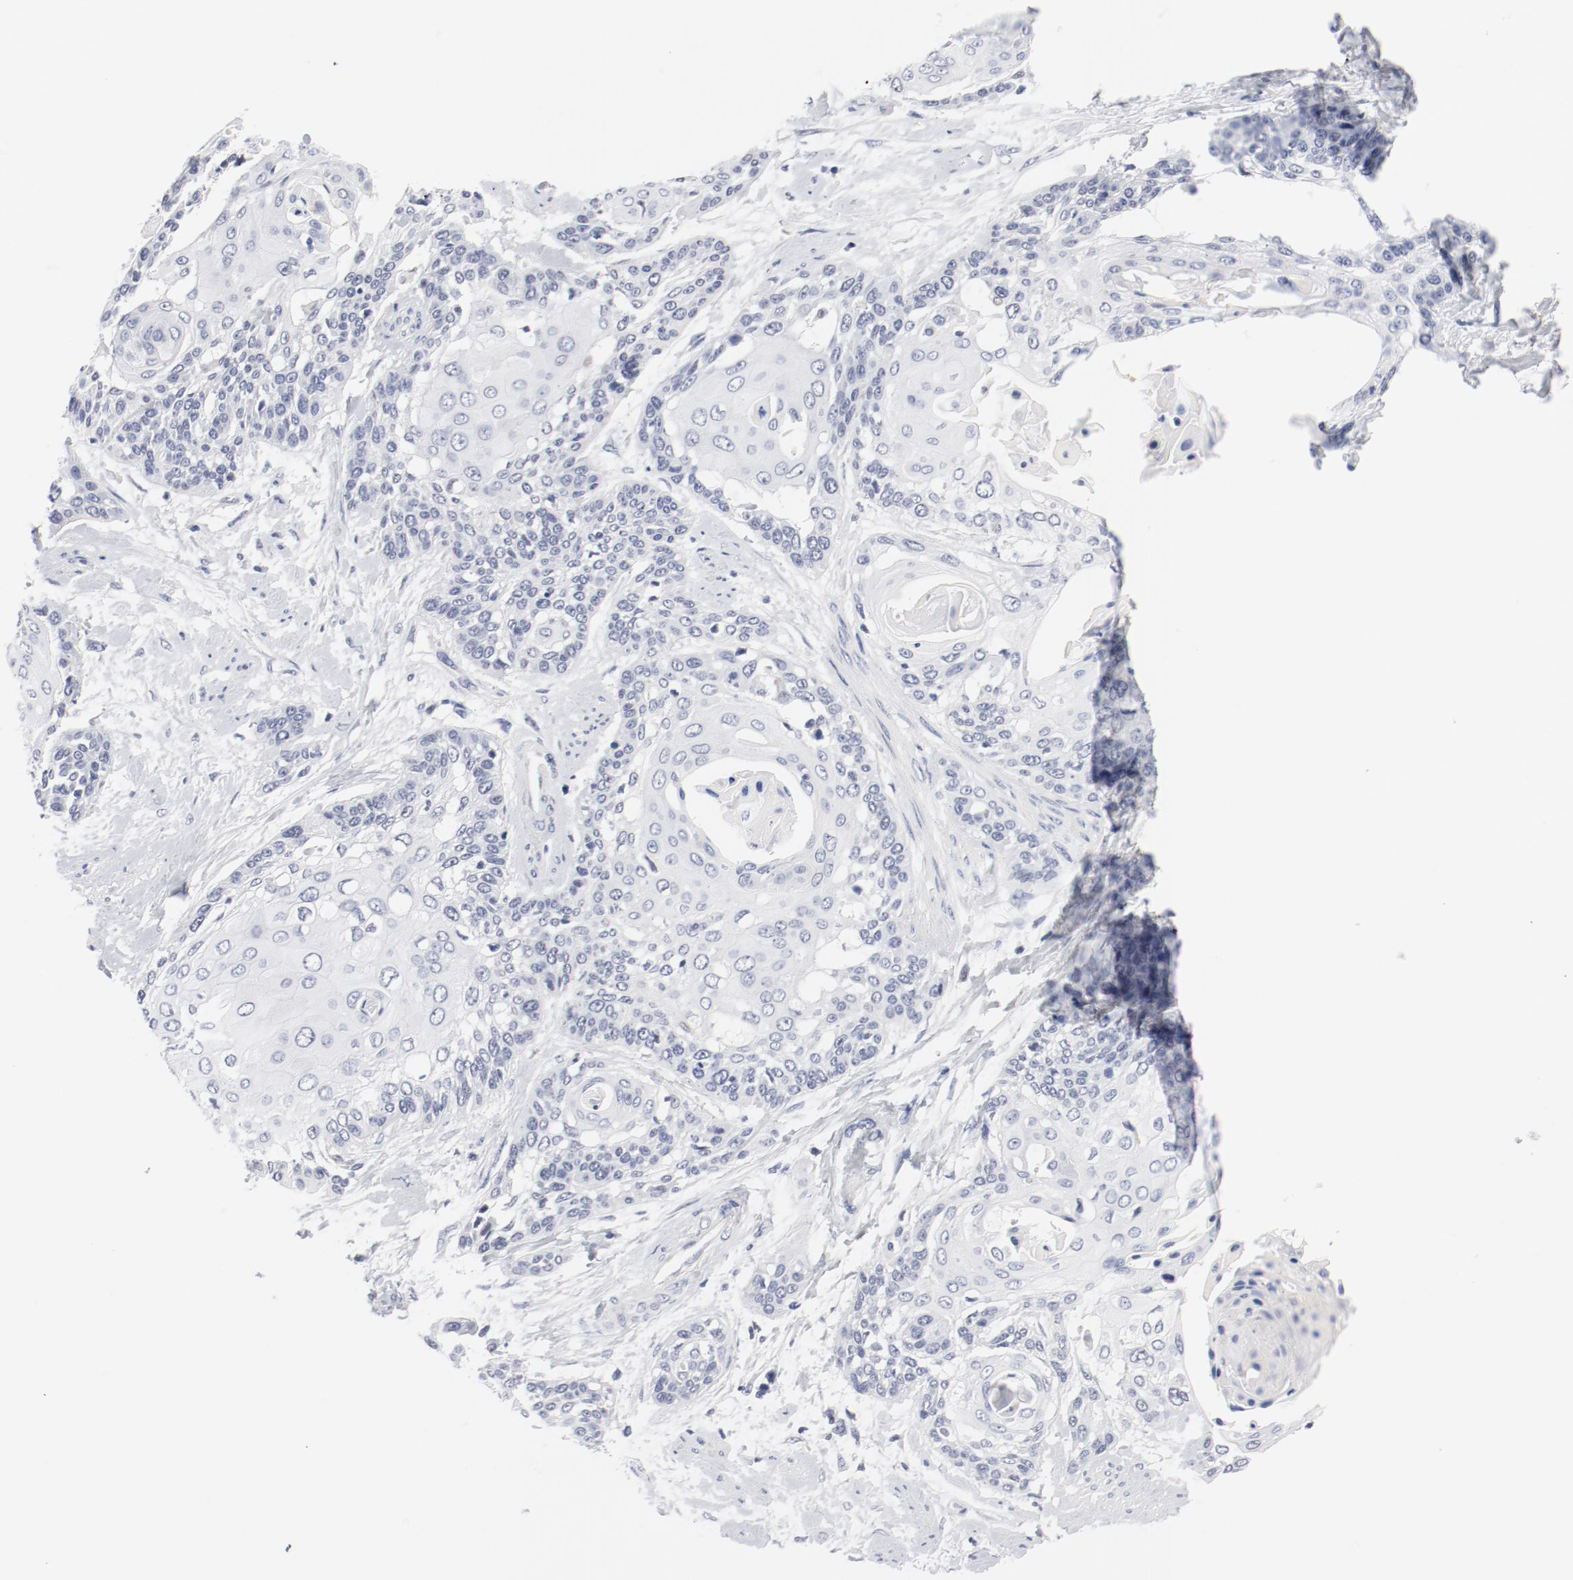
{"staining": {"intensity": "negative", "quantity": "none", "location": "none"}, "tissue": "cervical cancer", "cell_type": "Tumor cells", "image_type": "cancer", "snomed": [{"axis": "morphology", "description": "Squamous cell carcinoma, NOS"}, {"axis": "topography", "description": "Cervix"}], "caption": "Immunohistochemical staining of human squamous cell carcinoma (cervical) demonstrates no significant positivity in tumor cells. (DAB (3,3'-diaminobenzidine) immunohistochemistry with hematoxylin counter stain).", "gene": "KCNK13", "patient": {"sex": "female", "age": 57}}